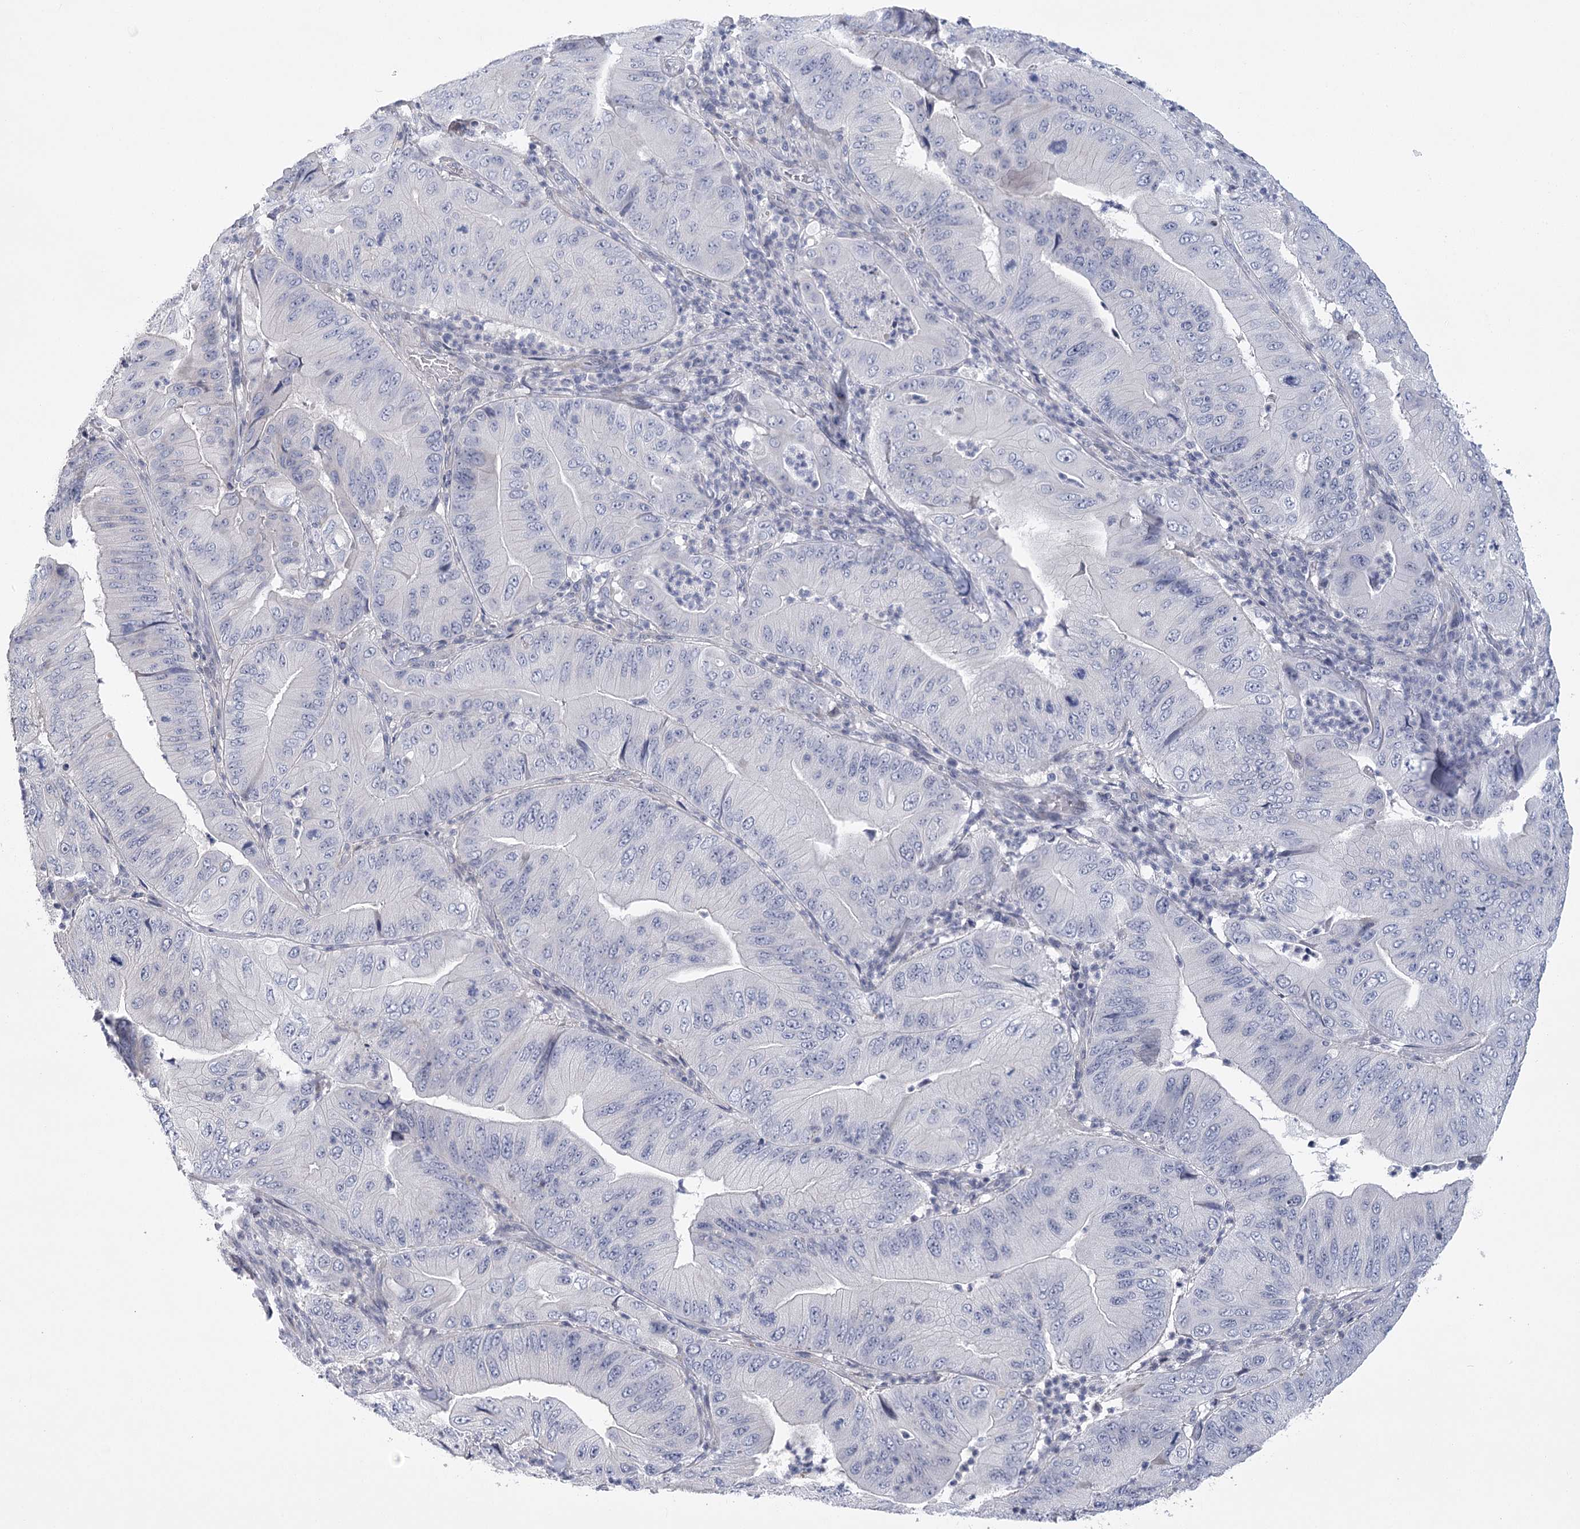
{"staining": {"intensity": "negative", "quantity": "none", "location": "none"}, "tissue": "pancreatic cancer", "cell_type": "Tumor cells", "image_type": "cancer", "snomed": [{"axis": "morphology", "description": "Adenocarcinoma, NOS"}, {"axis": "topography", "description": "Pancreas"}], "caption": "High power microscopy photomicrograph of an IHC photomicrograph of pancreatic cancer (adenocarcinoma), revealing no significant positivity in tumor cells.", "gene": "FAM76B", "patient": {"sex": "female", "age": 77}}